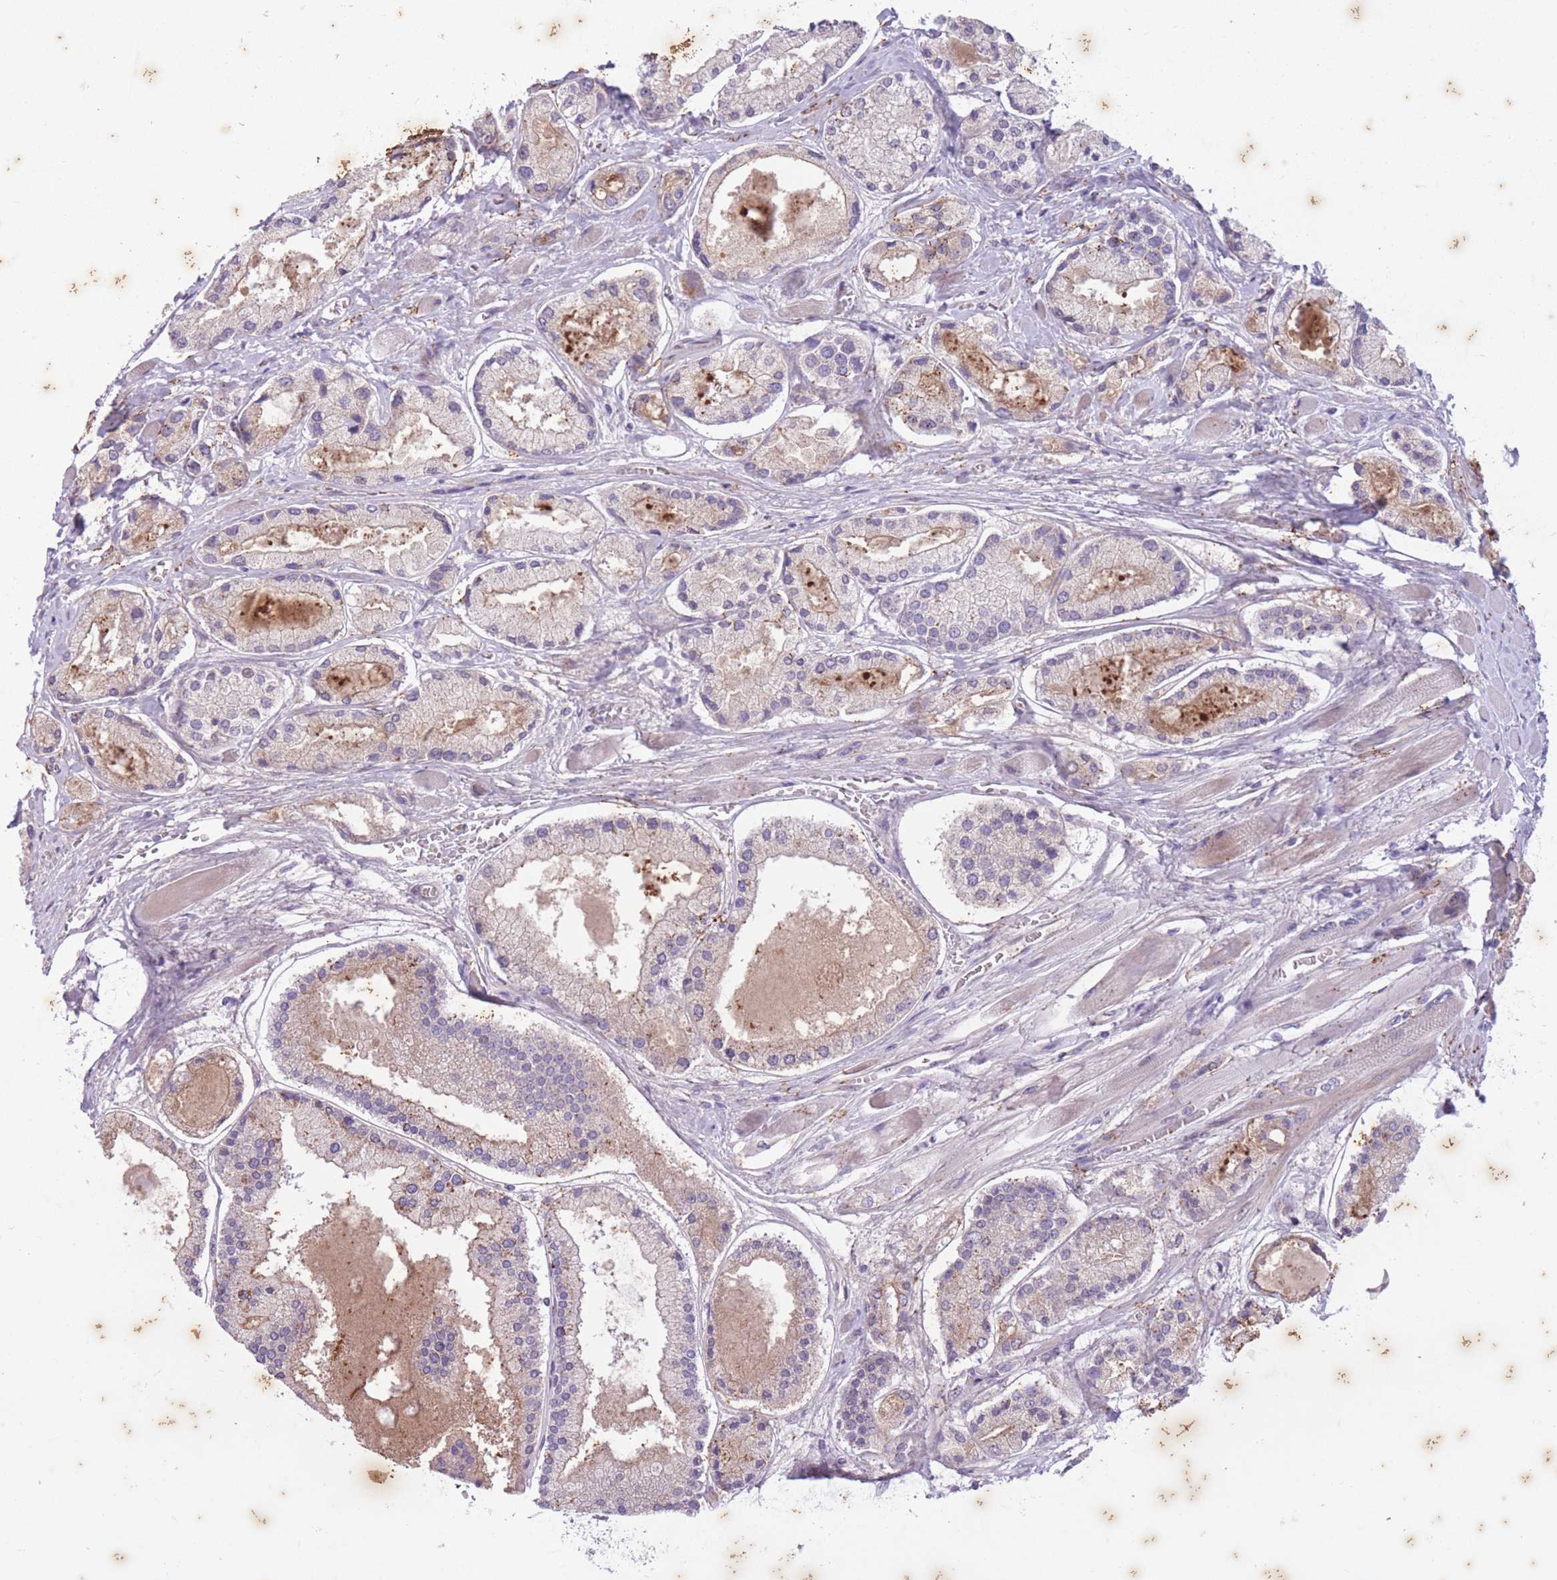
{"staining": {"intensity": "weak", "quantity": "<25%", "location": "cytoplasmic/membranous"}, "tissue": "prostate cancer", "cell_type": "Tumor cells", "image_type": "cancer", "snomed": [{"axis": "morphology", "description": "Adenocarcinoma, High grade"}, {"axis": "topography", "description": "Prostate"}], "caption": "Immunohistochemistry of human prostate adenocarcinoma (high-grade) displays no positivity in tumor cells.", "gene": "ARPIN", "patient": {"sex": "male", "age": 67}}